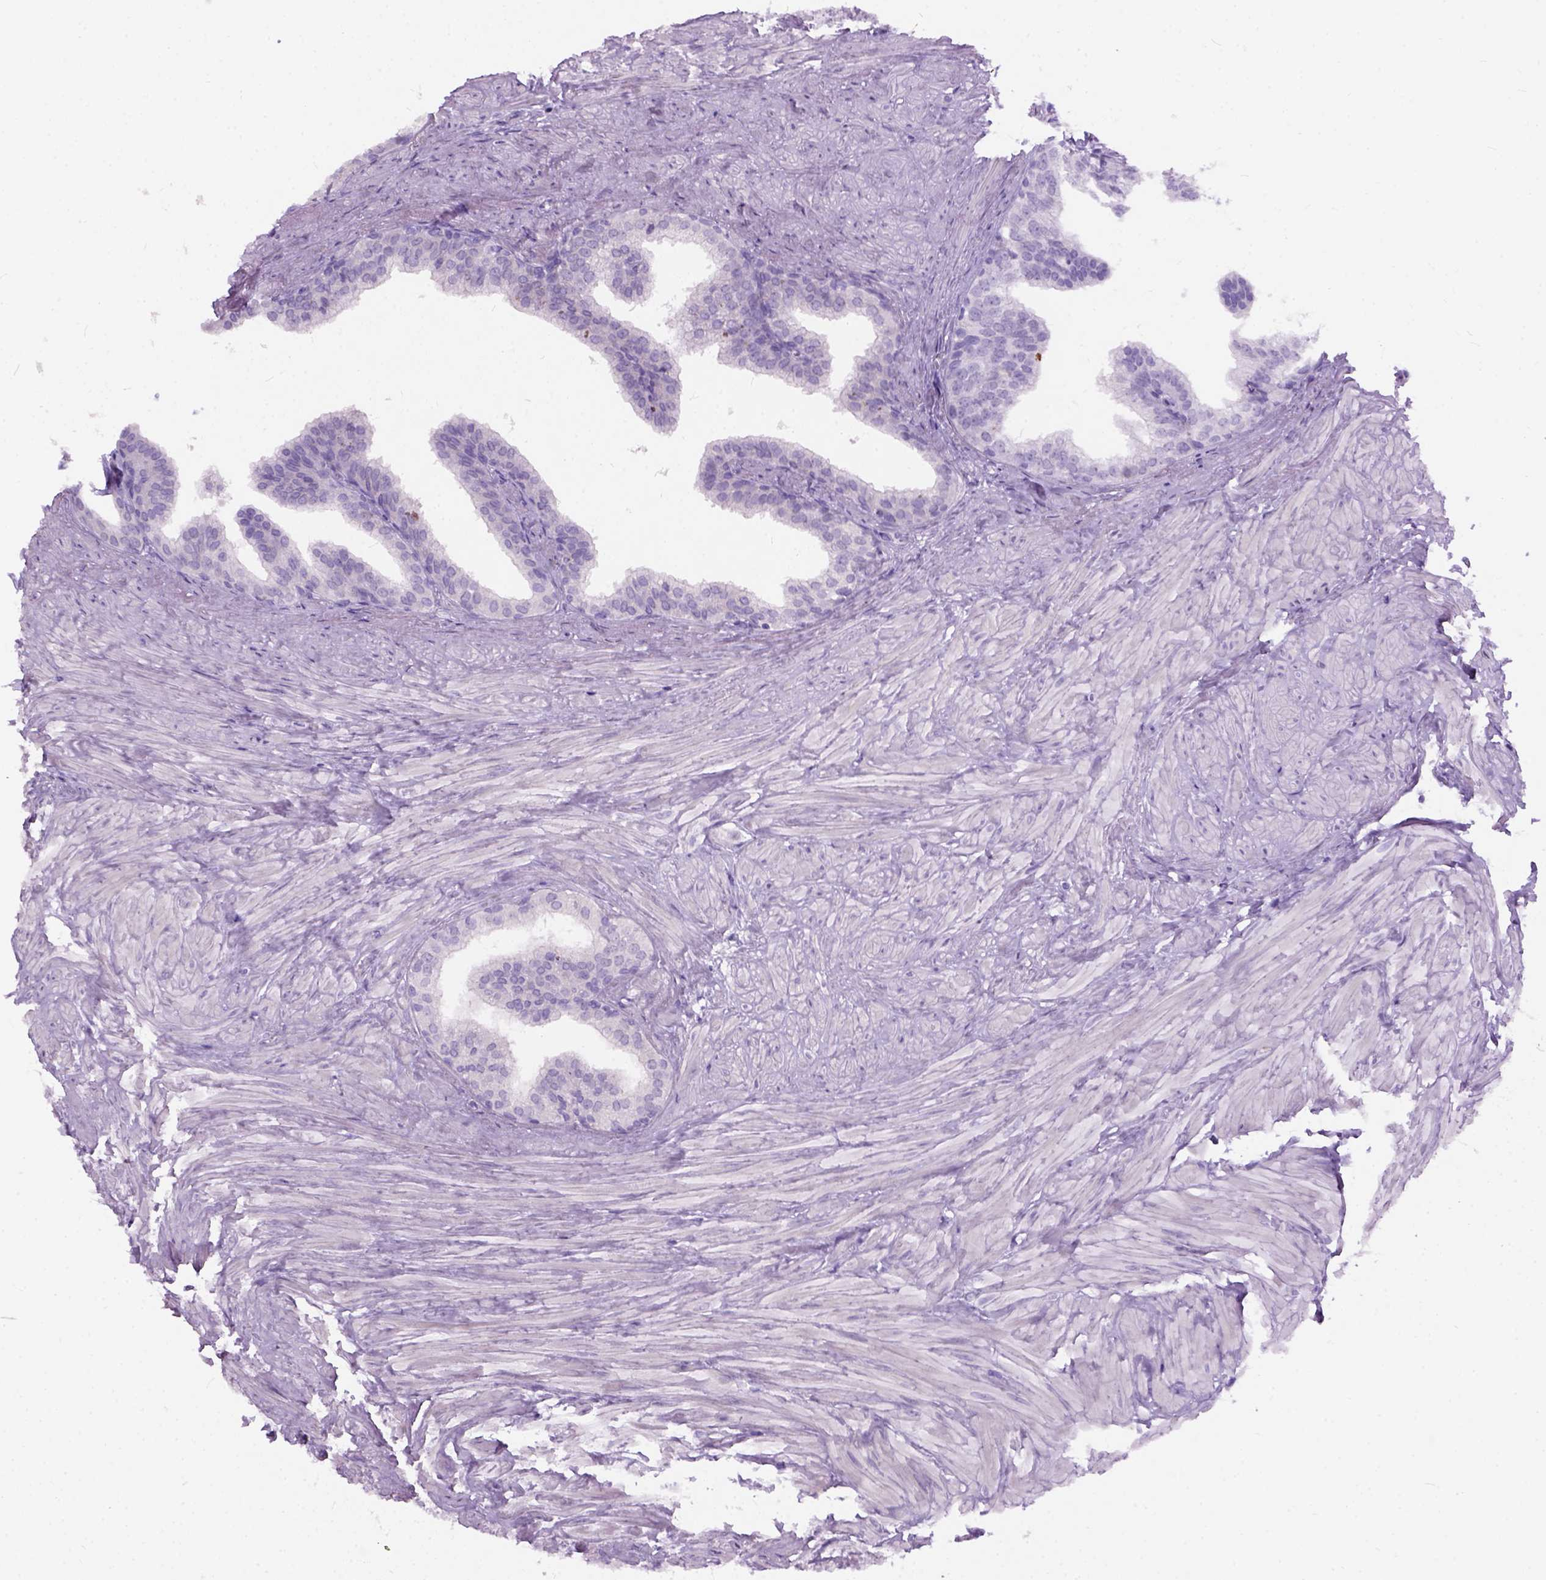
{"staining": {"intensity": "negative", "quantity": "none", "location": "none"}, "tissue": "prostate", "cell_type": "Glandular cells", "image_type": "normal", "snomed": [{"axis": "morphology", "description": "Normal tissue, NOS"}, {"axis": "topography", "description": "Prostate"}, {"axis": "topography", "description": "Peripheral nerve tissue"}], "caption": "Immunohistochemistry (IHC) of benign human prostate exhibits no positivity in glandular cells.", "gene": "AXDND1", "patient": {"sex": "male", "age": 55}}